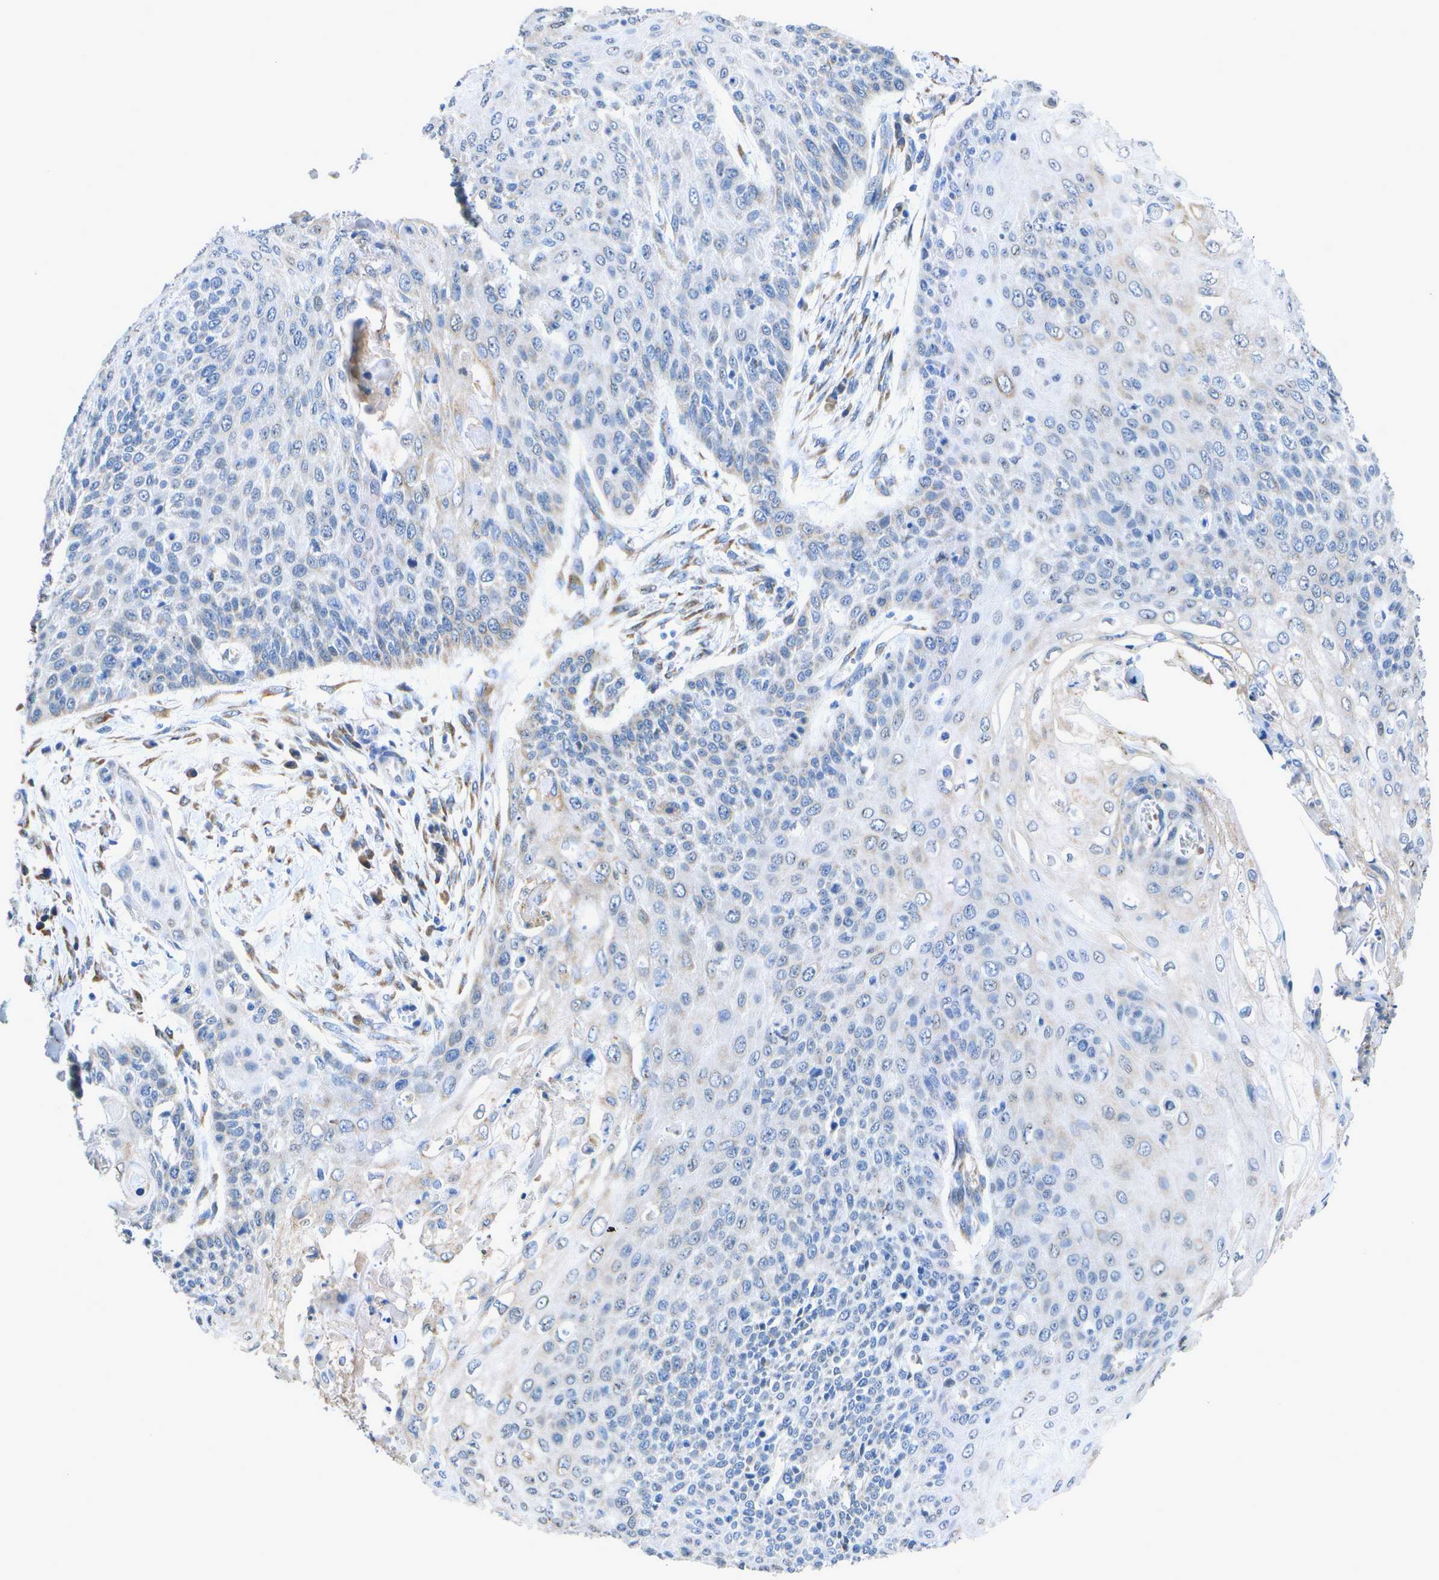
{"staining": {"intensity": "negative", "quantity": "none", "location": "none"}, "tissue": "cervical cancer", "cell_type": "Tumor cells", "image_type": "cancer", "snomed": [{"axis": "morphology", "description": "Squamous cell carcinoma, NOS"}, {"axis": "topography", "description": "Cervix"}], "caption": "The micrograph reveals no significant staining in tumor cells of cervical cancer (squamous cell carcinoma).", "gene": "DSE", "patient": {"sex": "female", "age": 39}}